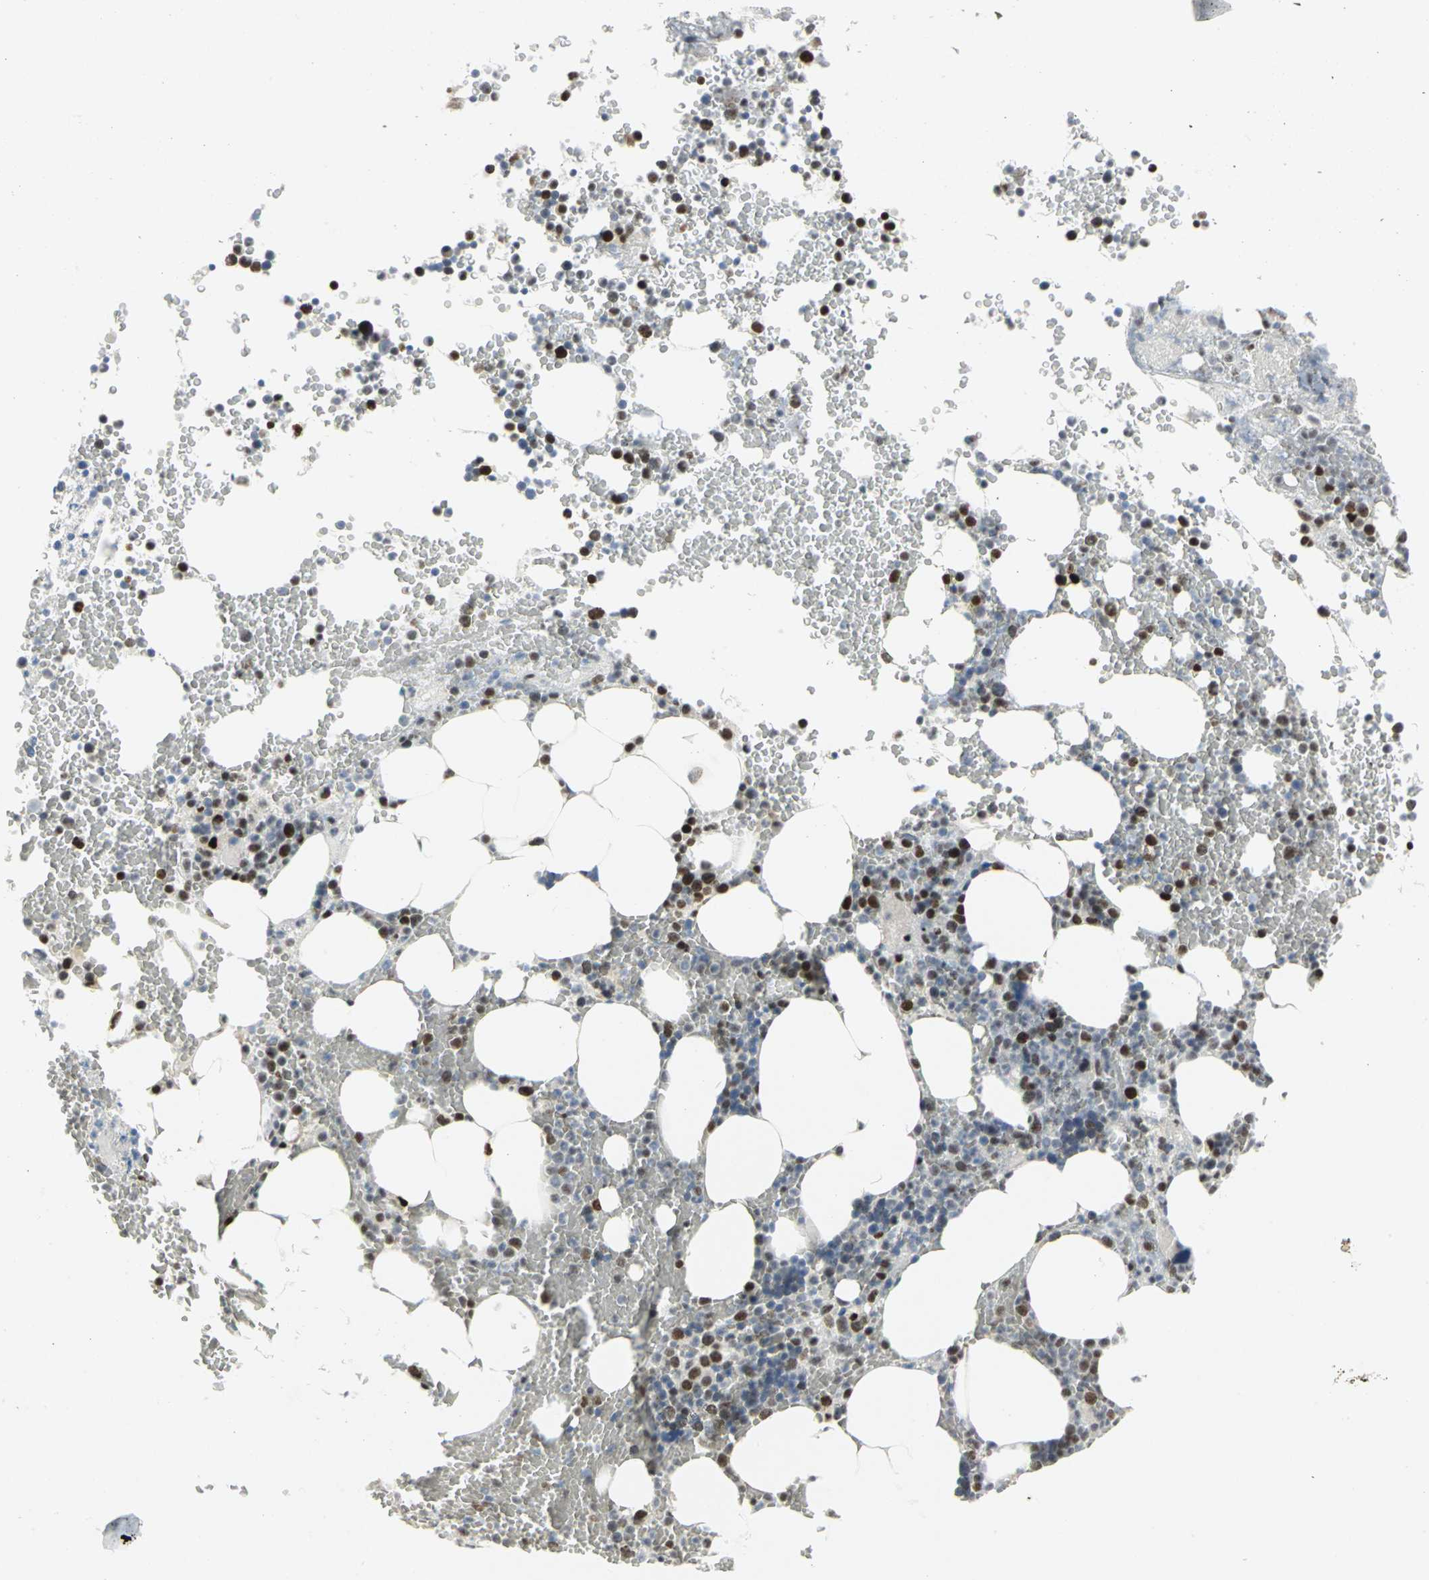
{"staining": {"intensity": "strong", "quantity": "25%-75%", "location": "nuclear"}, "tissue": "bone marrow", "cell_type": "Hematopoietic cells", "image_type": "normal", "snomed": [{"axis": "morphology", "description": "Normal tissue, NOS"}, {"axis": "topography", "description": "Bone marrow"}], "caption": "IHC micrograph of benign bone marrow: human bone marrow stained using IHC shows high levels of strong protein expression localized specifically in the nuclear of hematopoietic cells, appearing as a nuclear brown color.", "gene": "RPA1", "patient": {"sex": "female", "age": 66}}